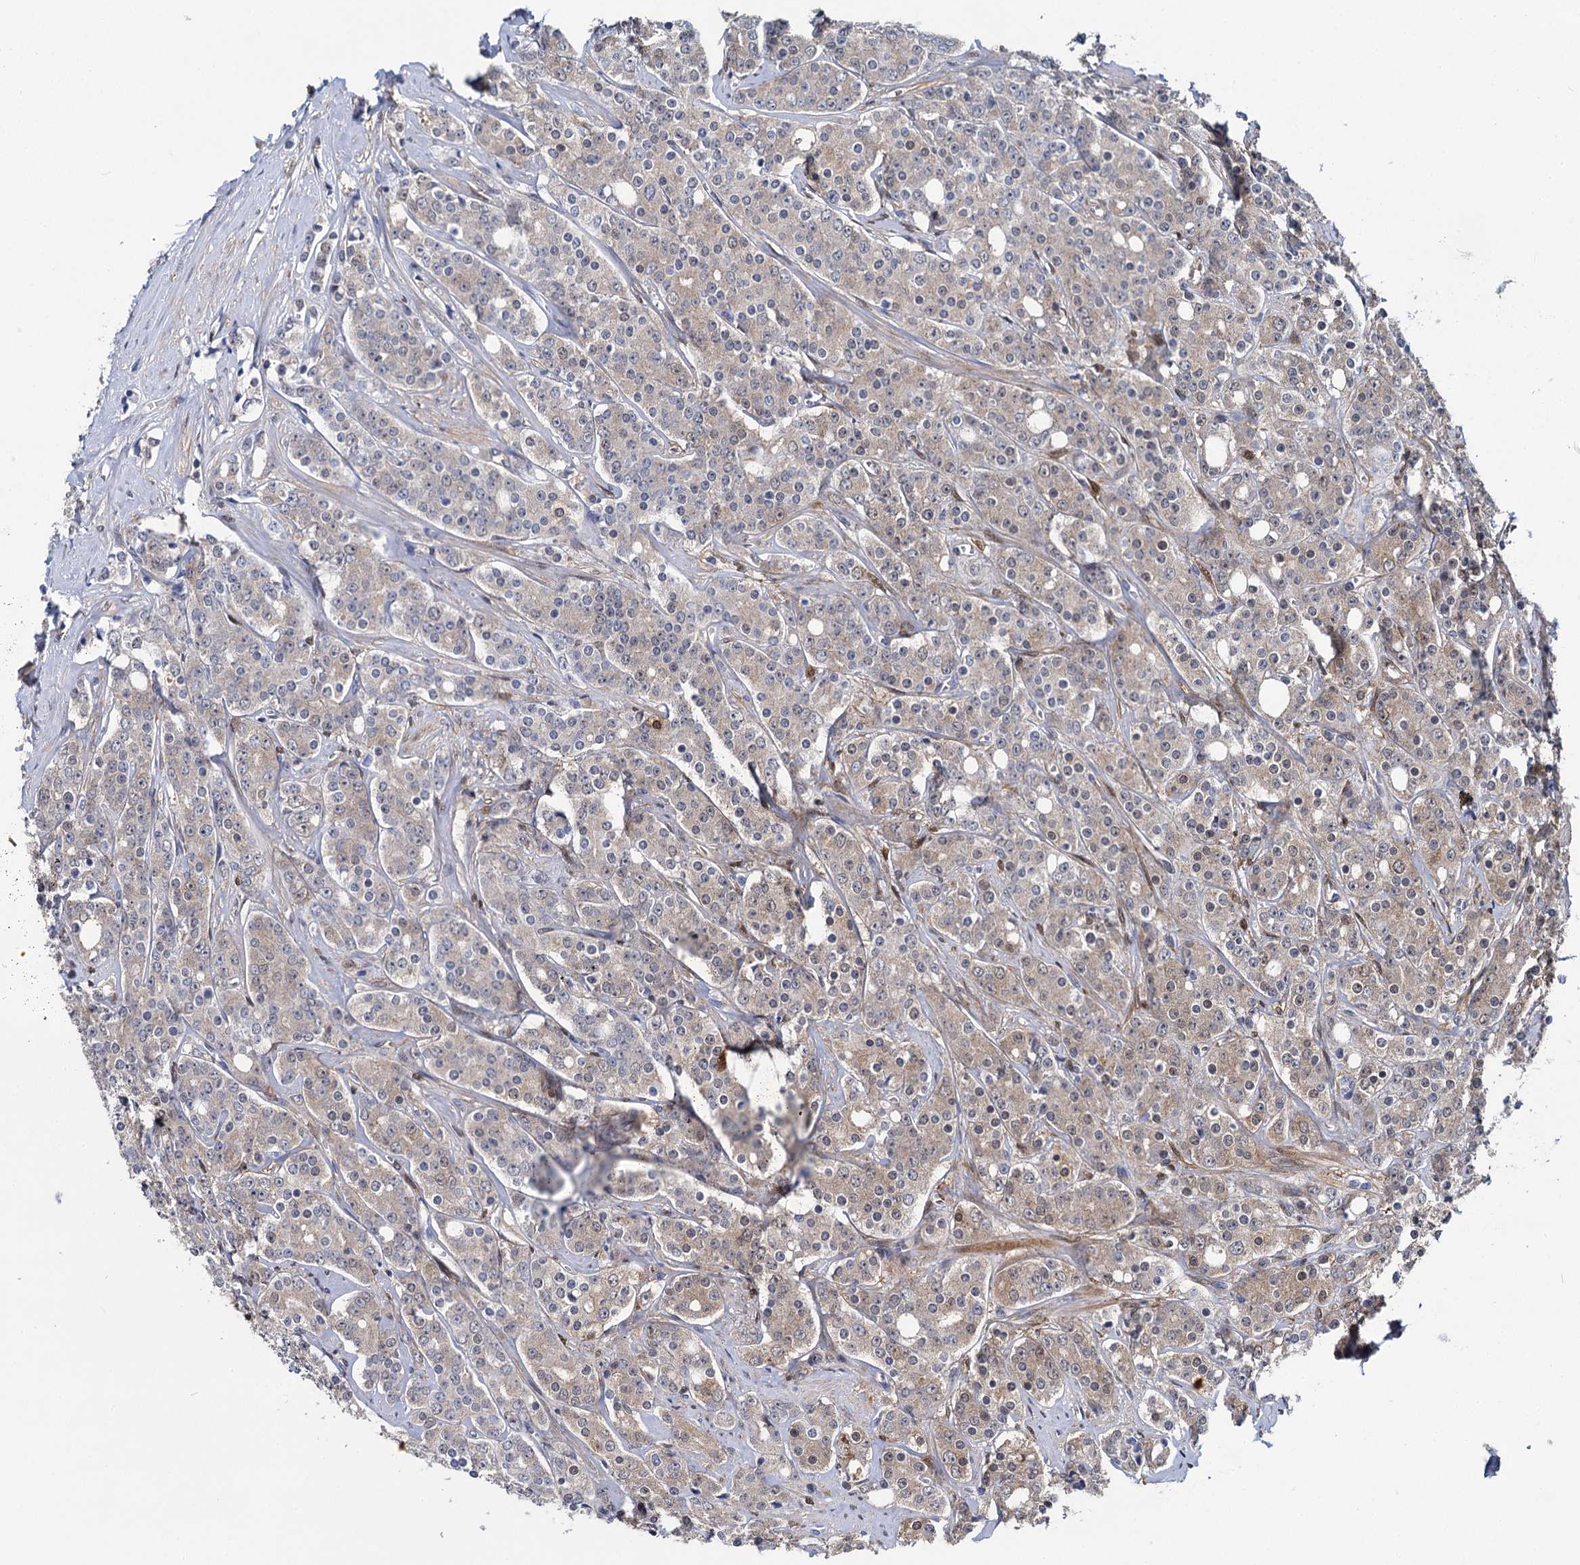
{"staining": {"intensity": "weak", "quantity": "<25%", "location": "cytoplasmic/membranous"}, "tissue": "prostate cancer", "cell_type": "Tumor cells", "image_type": "cancer", "snomed": [{"axis": "morphology", "description": "Adenocarcinoma, High grade"}, {"axis": "topography", "description": "Prostate"}], "caption": "Immunohistochemistry histopathology image of prostate high-grade adenocarcinoma stained for a protein (brown), which demonstrates no staining in tumor cells.", "gene": "GSTM3", "patient": {"sex": "male", "age": 62}}